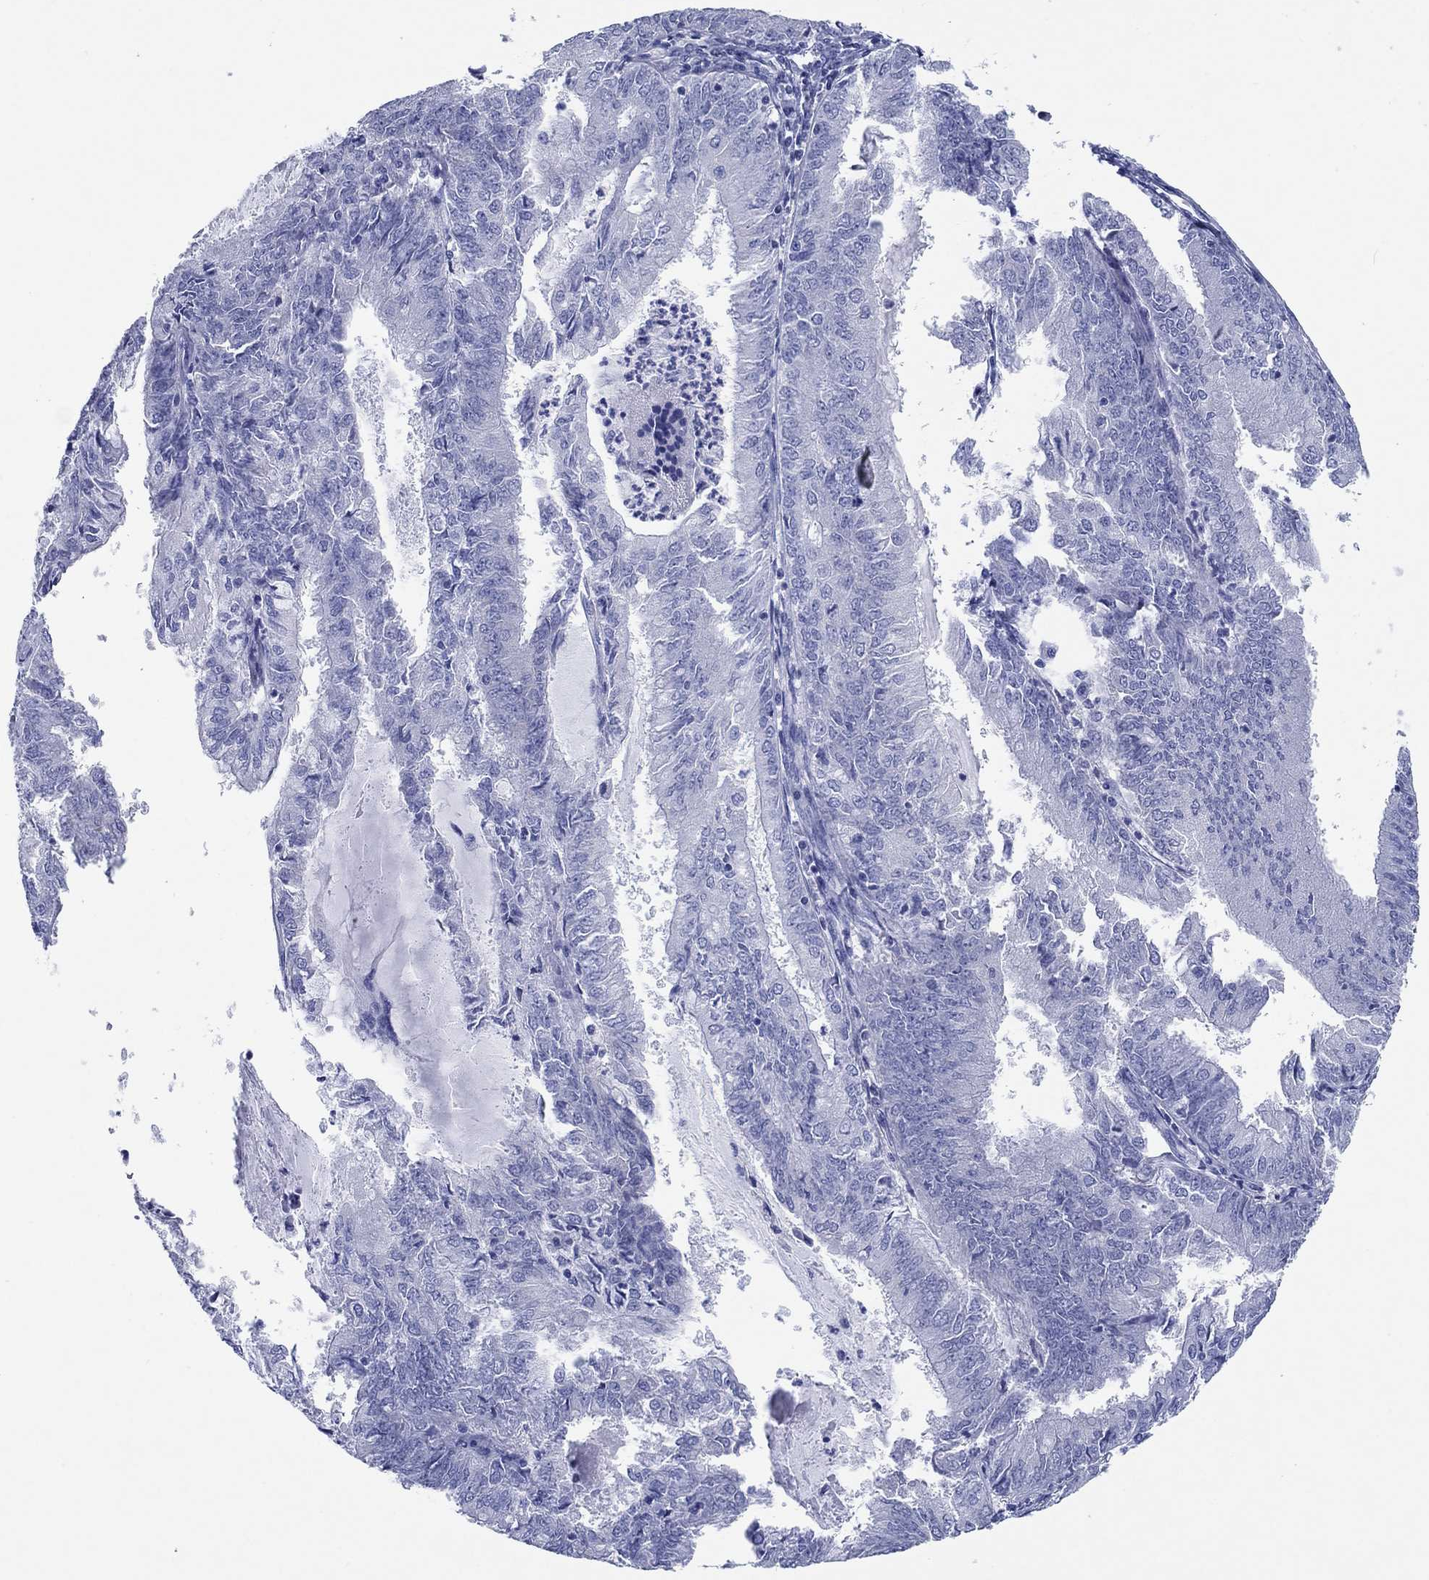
{"staining": {"intensity": "negative", "quantity": "none", "location": "none"}, "tissue": "endometrial cancer", "cell_type": "Tumor cells", "image_type": "cancer", "snomed": [{"axis": "morphology", "description": "Adenocarcinoma, NOS"}, {"axis": "topography", "description": "Endometrium"}], "caption": "IHC image of neoplastic tissue: endometrial cancer stained with DAB (3,3'-diaminobenzidine) displays no significant protein staining in tumor cells. (DAB immunohistochemistry visualized using brightfield microscopy, high magnification).", "gene": "HCRT", "patient": {"sex": "female", "age": 57}}